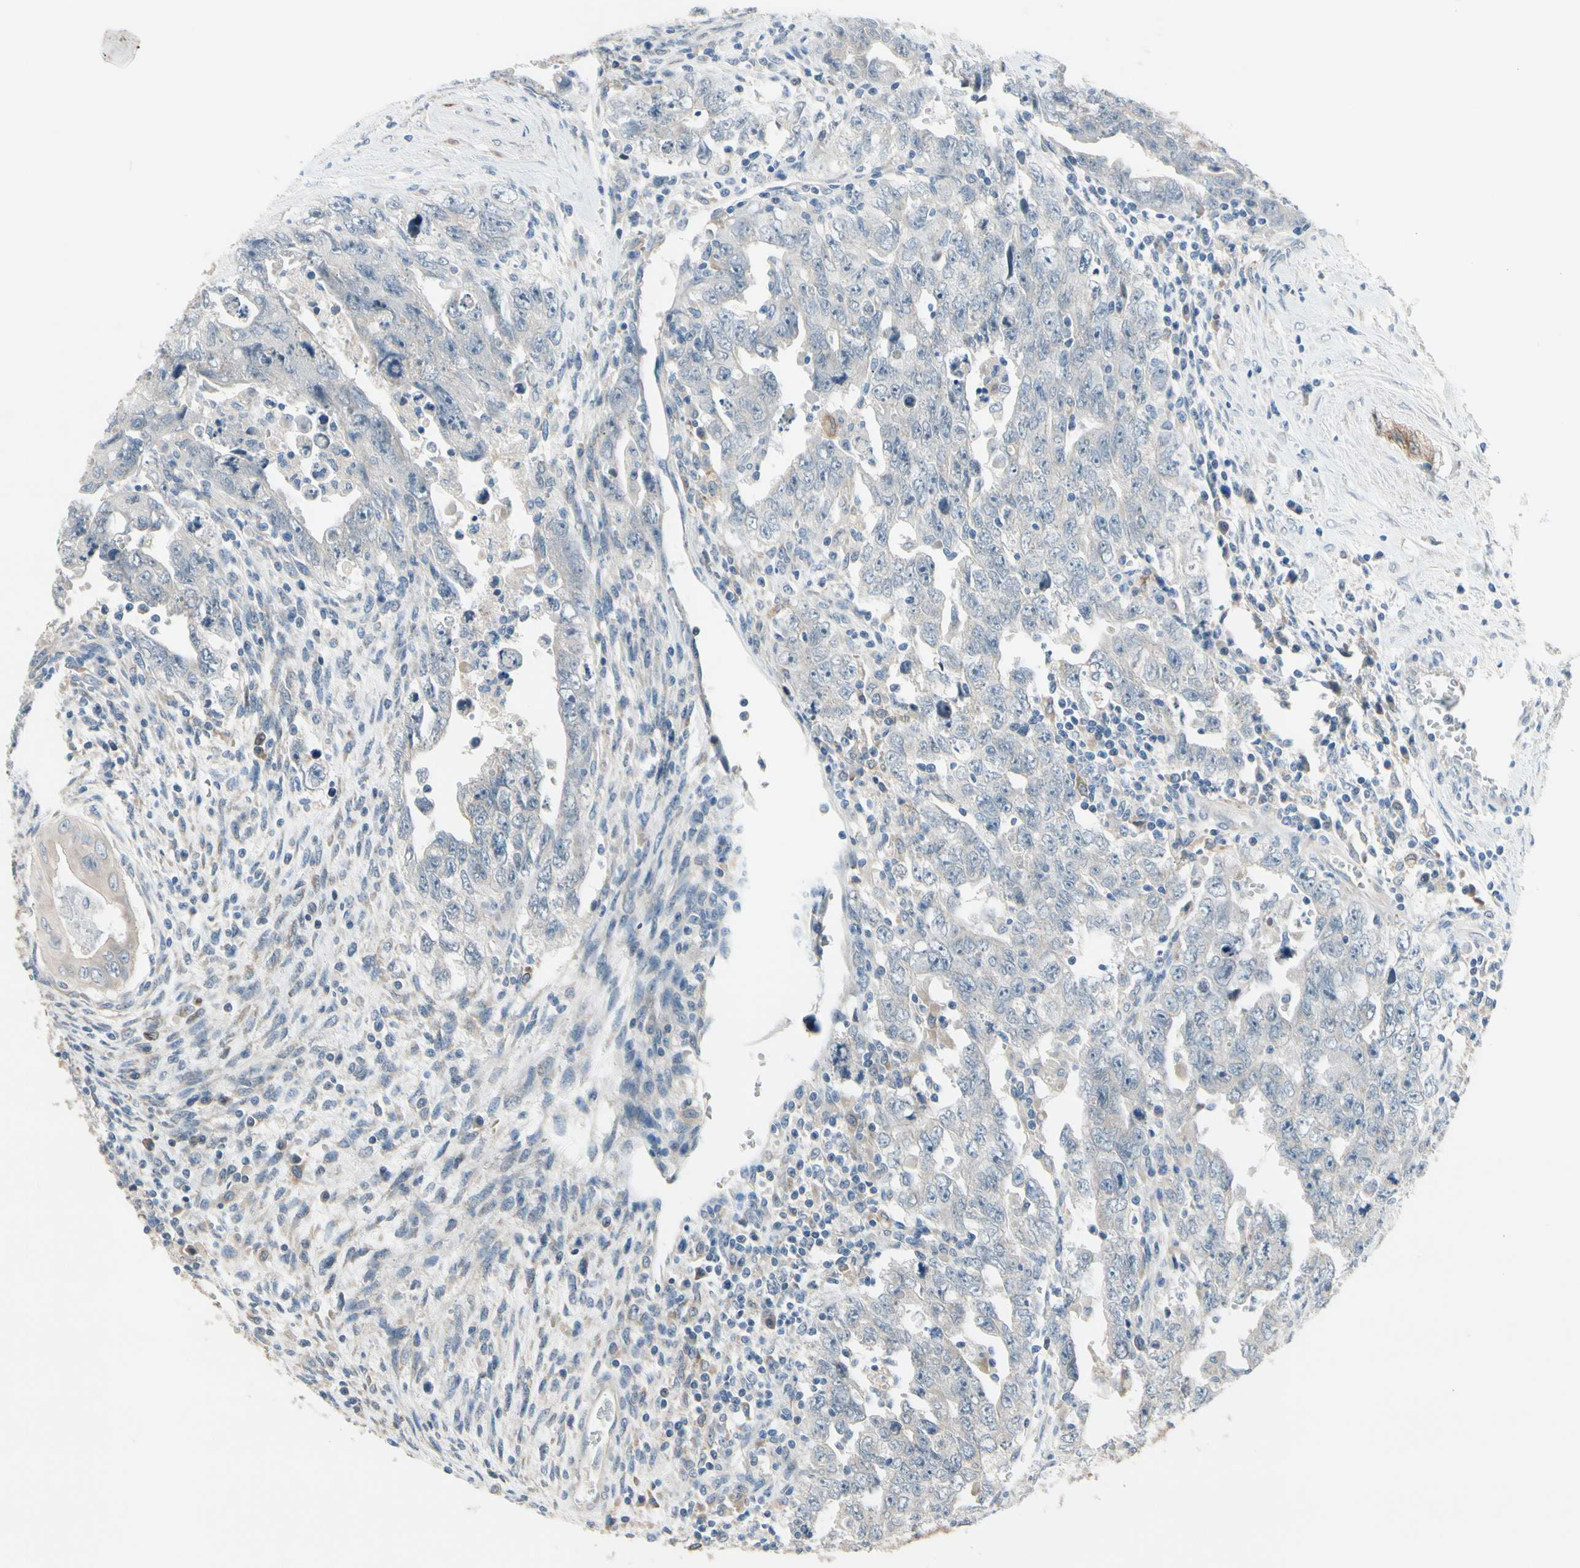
{"staining": {"intensity": "negative", "quantity": "none", "location": "none"}, "tissue": "testis cancer", "cell_type": "Tumor cells", "image_type": "cancer", "snomed": [{"axis": "morphology", "description": "Carcinoma, Embryonal, NOS"}, {"axis": "topography", "description": "Testis"}], "caption": "This is an IHC histopathology image of testis cancer (embryonal carcinoma). There is no positivity in tumor cells.", "gene": "PRXL2A", "patient": {"sex": "male", "age": 28}}